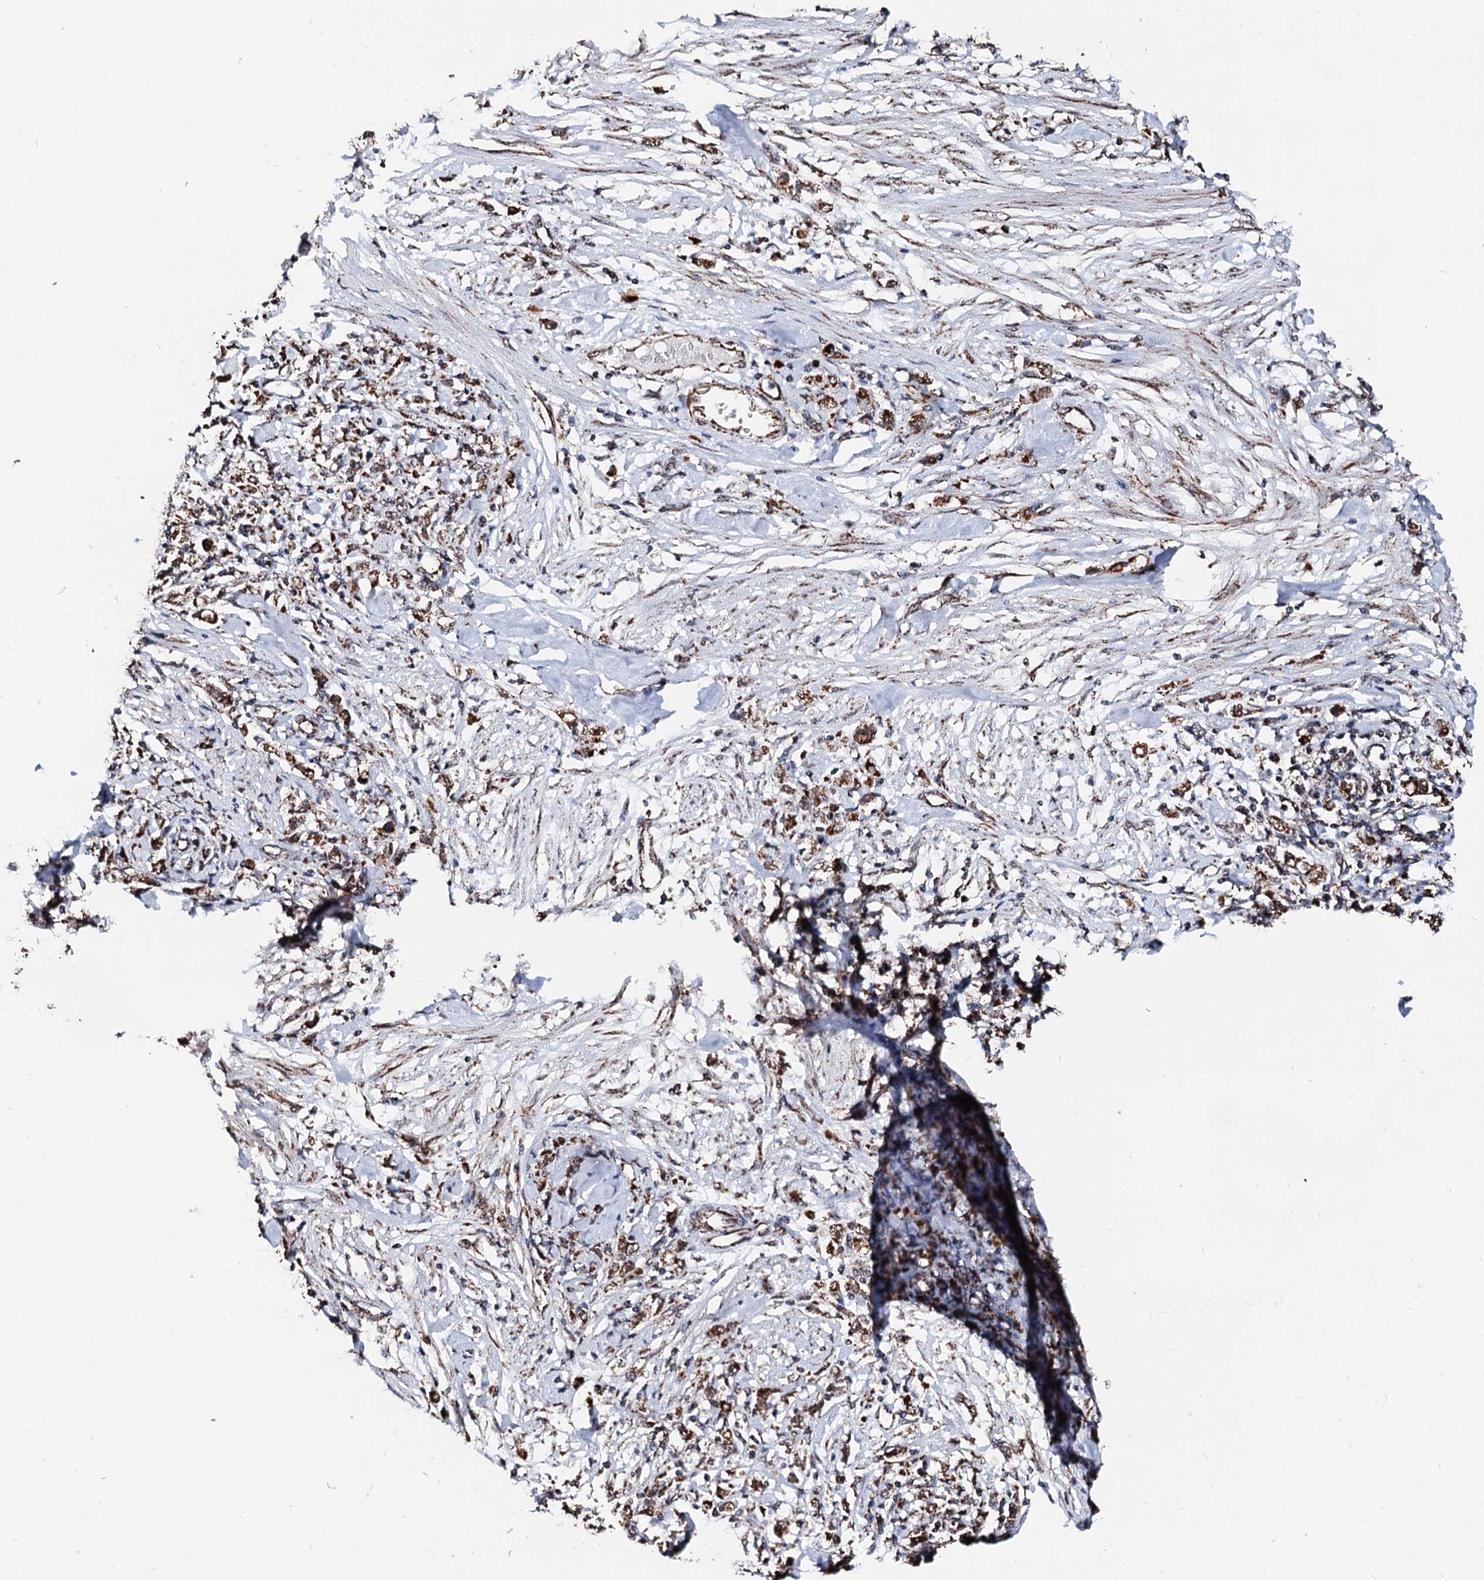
{"staining": {"intensity": "moderate", "quantity": ">75%", "location": "cytoplasmic/membranous"}, "tissue": "stomach cancer", "cell_type": "Tumor cells", "image_type": "cancer", "snomed": [{"axis": "morphology", "description": "Adenocarcinoma, NOS"}, {"axis": "topography", "description": "Stomach"}], "caption": "Human stomach cancer (adenocarcinoma) stained with a brown dye demonstrates moderate cytoplasmic/membranous positive expression in about >75% of tumor cells.", "gene": "SECISBP2L", "patient": {"sex": "female", "age": 59}}